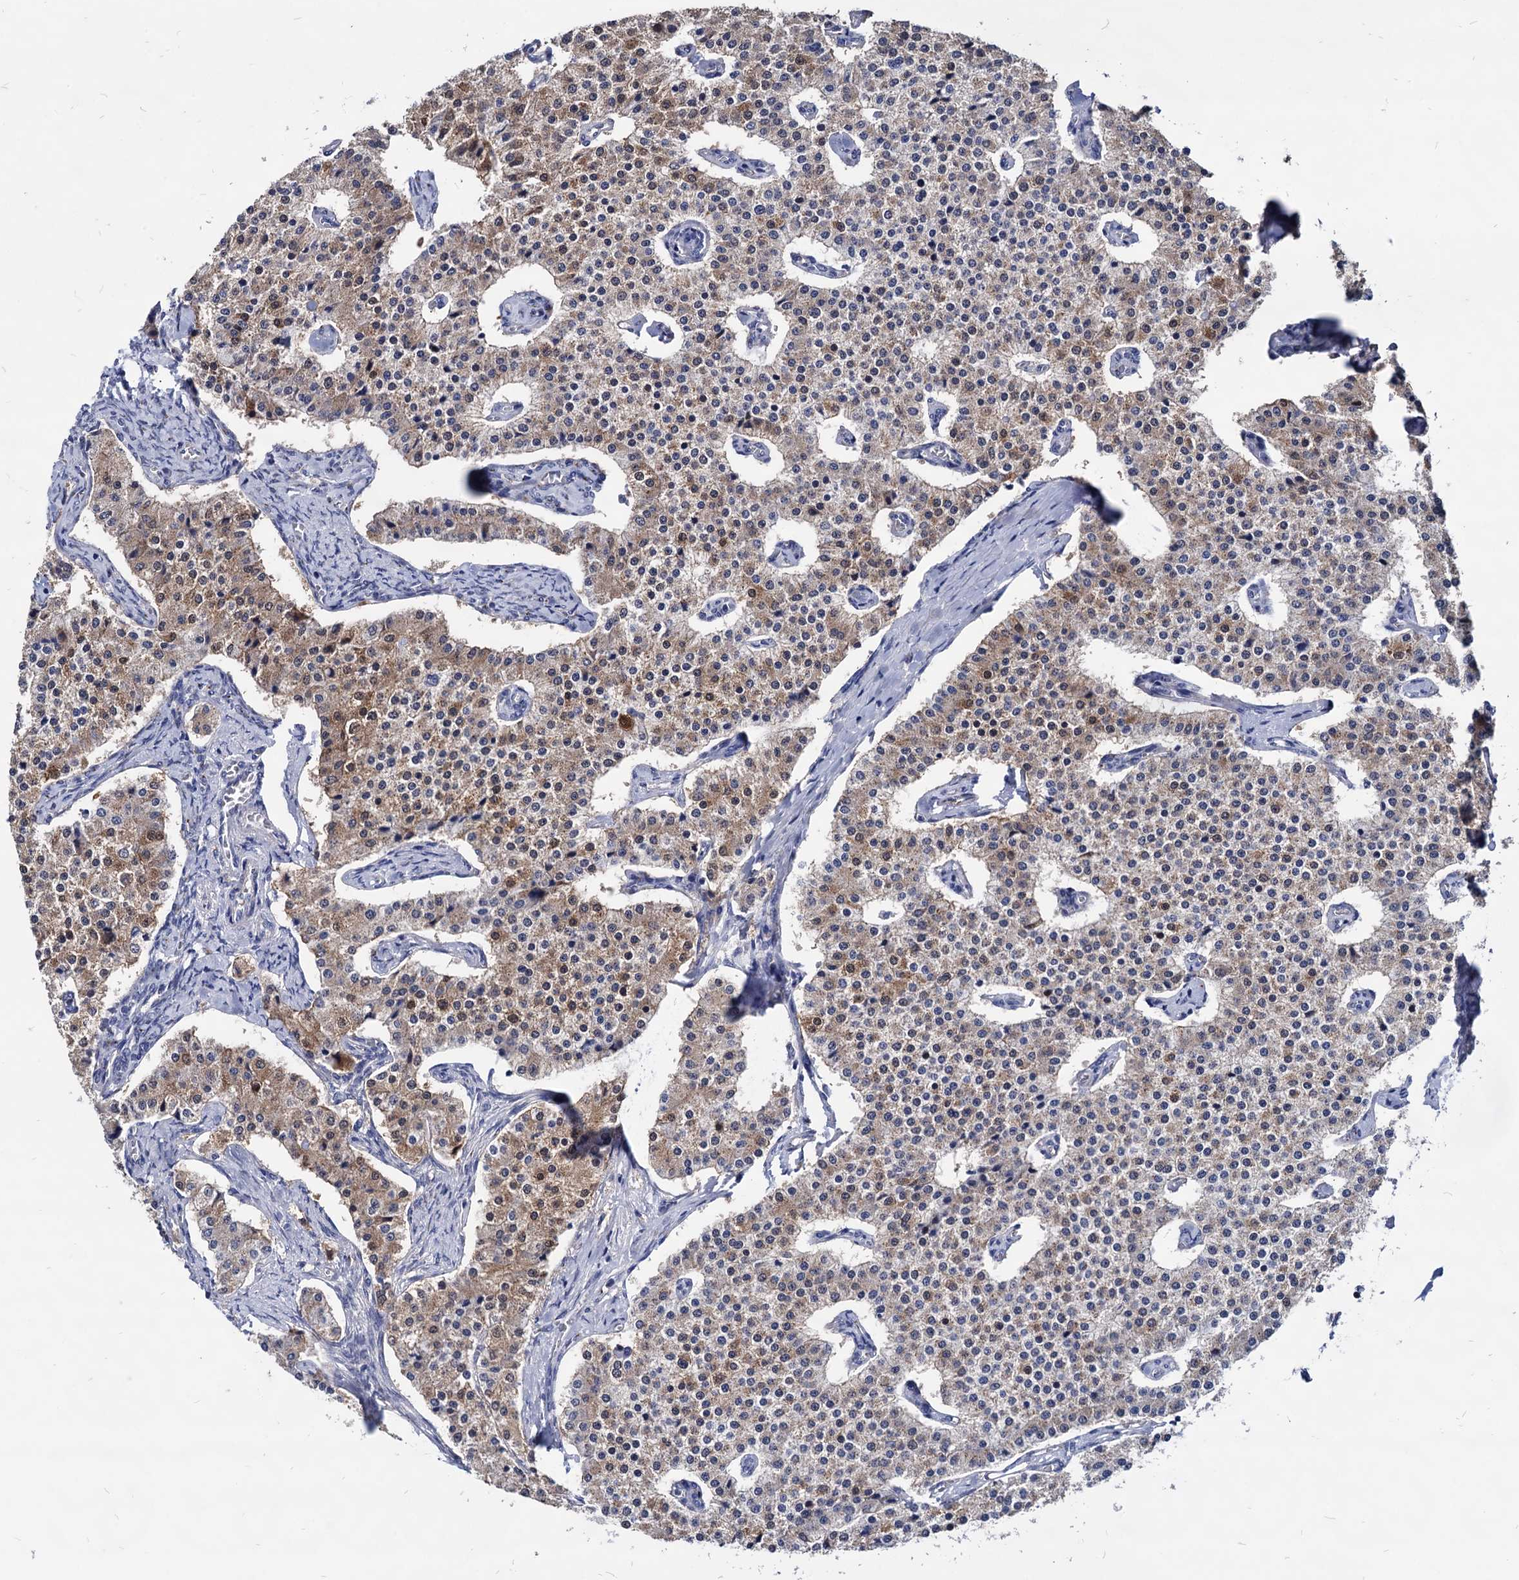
{"staining": {"intensity": "moderate", "quantity": "25%-75%", "location": "cytoplasmic/membranous"}, "tissue": "carcinoid", "cell_type": "Tumor cells", "image_type": "cancer", "snomed": [{"axis": "morphology", "description": "Carcinoid, malignant, NOS"}, {"axis": "topography", "description": "Colon"}], "caption": "The image exhibits immunohistochemical staining of carcinoid. There is moderate cytoplasmic/membranous positivity is appreciated in about 25%-75% of tumor cells. Immunohistochemistry (ihc) stains the protein in brown and the nuclei are stained blue.", "gene": "ESD", "patient": {"sex": "female", "age": 52}}